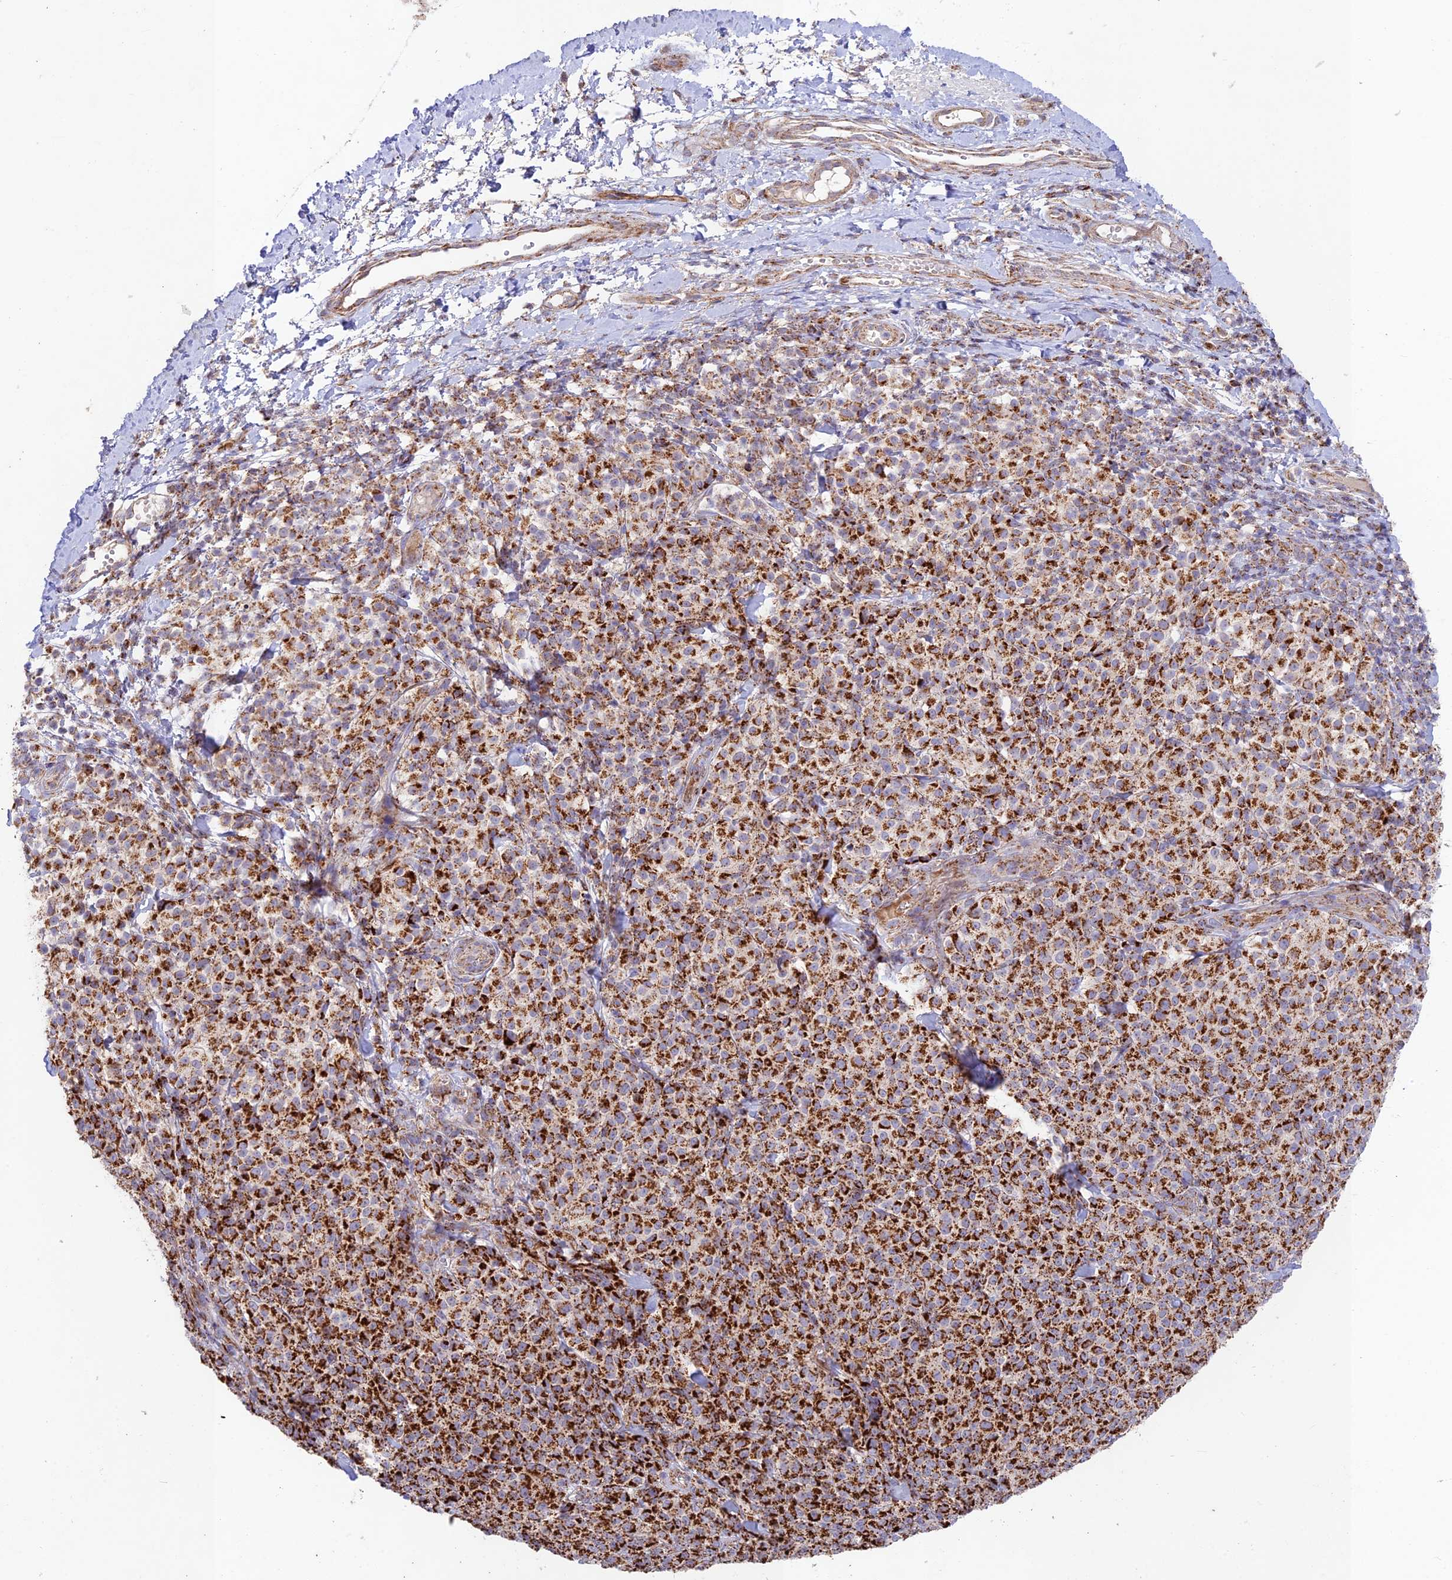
{"staining": {"intensity": "strong", "quantity": ">75%", "location": "cytoplasmic/membranous"}, "tissue": "melanoma", "cell_type": "Tumor cells", "image_type": "cancer", "snomed": [{"axis": "morphology", "description": "Normal tissue, NOS"}, {"axis": "morphology", "description": "Malignant melanoma, NOS"}, {"axis": "topography", "description": "Skin"}], "caption": "Protein analysis of malignant melanoma tissue reveals strong cytoplasmic/membranous expression in about >75% of tumor cells.", "gene": "KHDC3L", "patient": {"sex": "female", "age": 34}}